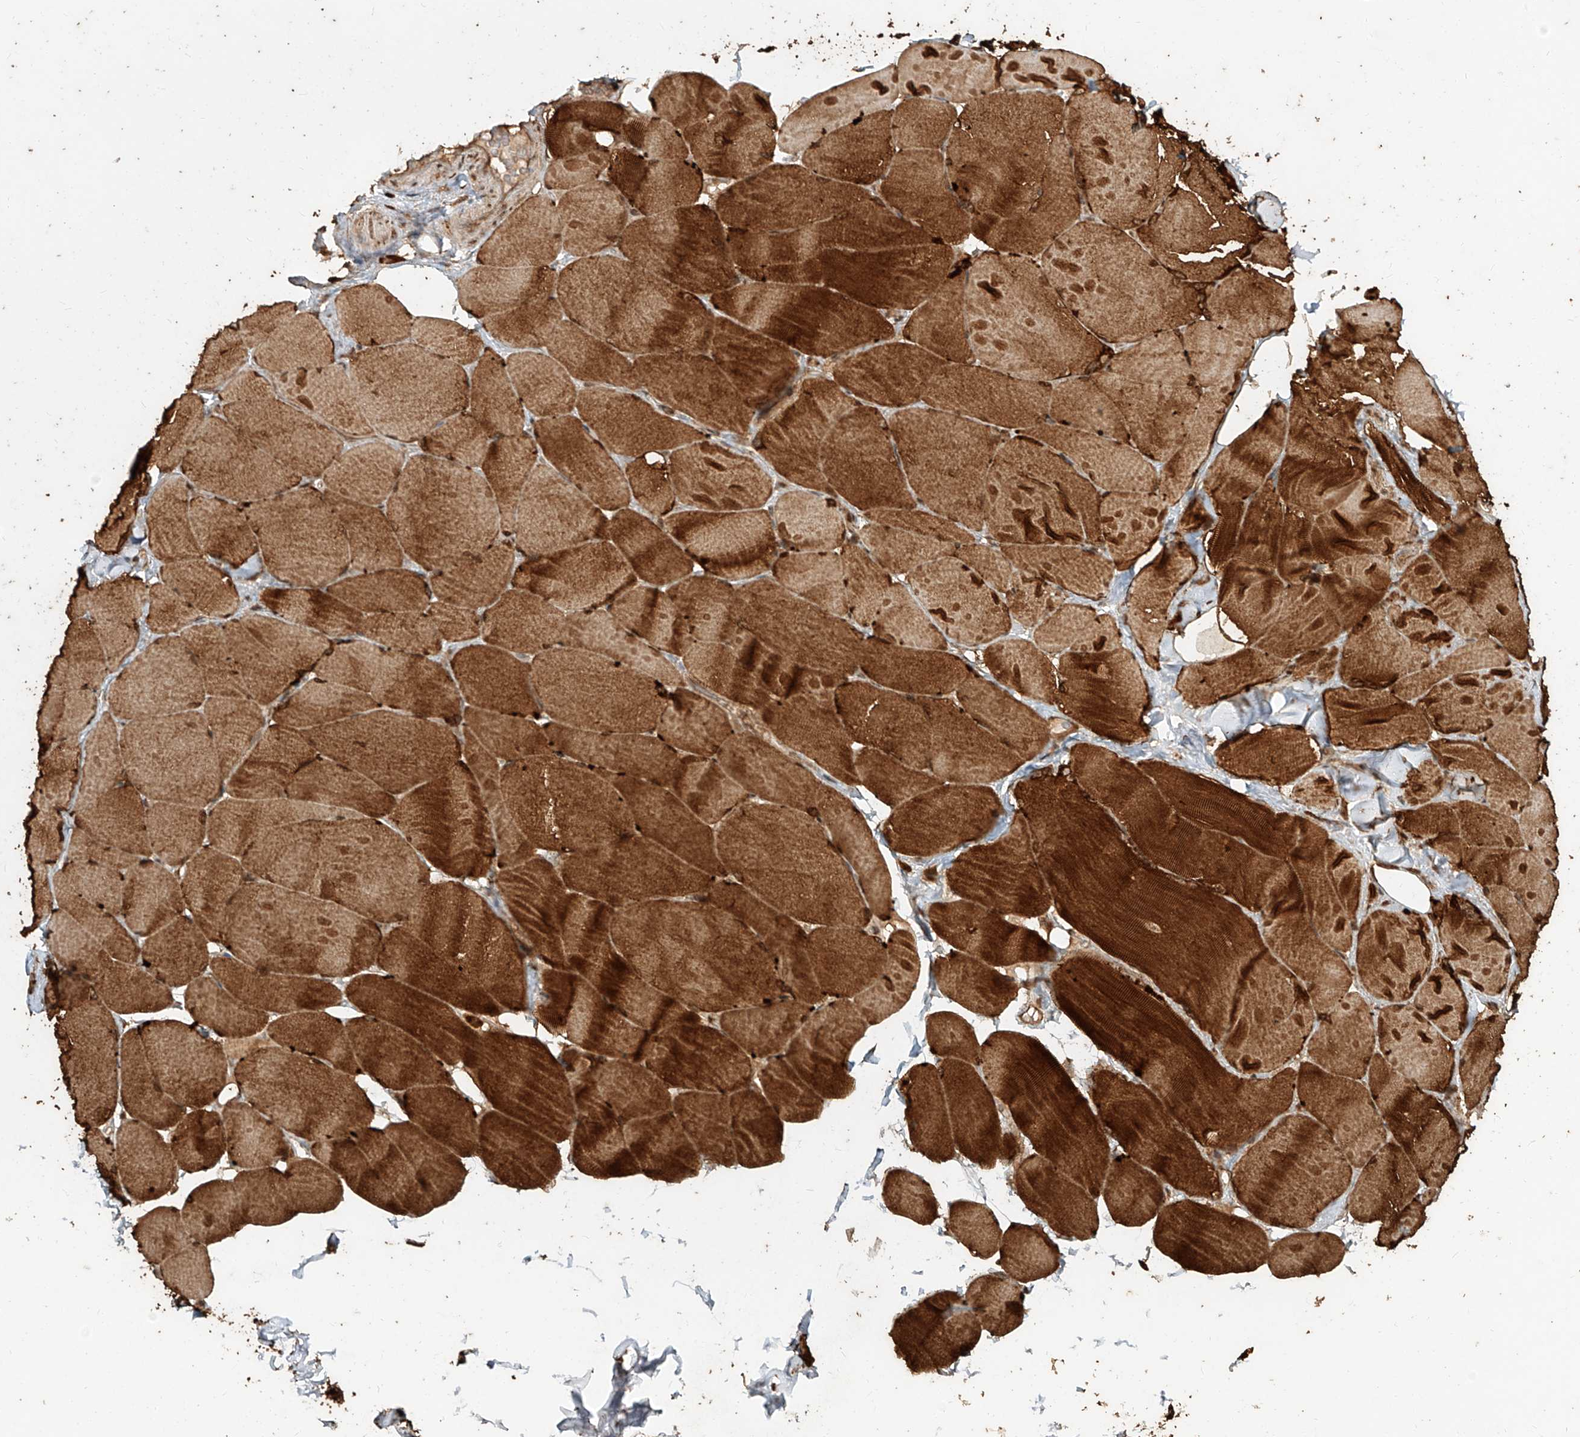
{"staining": {"intensity": "strong", "quantity": ">75%", "location": "cytoplasmic/membranous,nuclear"}, "tissue": "skeletal muscle", "cell_type": "Myocytes", "image_type": "normal", "snomed": [{"axis": "morphology", "description": "Normal tissue, NOS"}, {"axis": "topography", "description": "Skin"}, {"axis": "topography", "description": "Skeletal muscle"}], "caption": "A histopathology image showing strong cytoplasmic/membranous,nuclear staining in about >75% of myocytes in benign skeletal muscle, as visualized by brown immunohistochemical staining.", "gene": "ZNF660", "patient": {"sex": "male", "age": 83}}